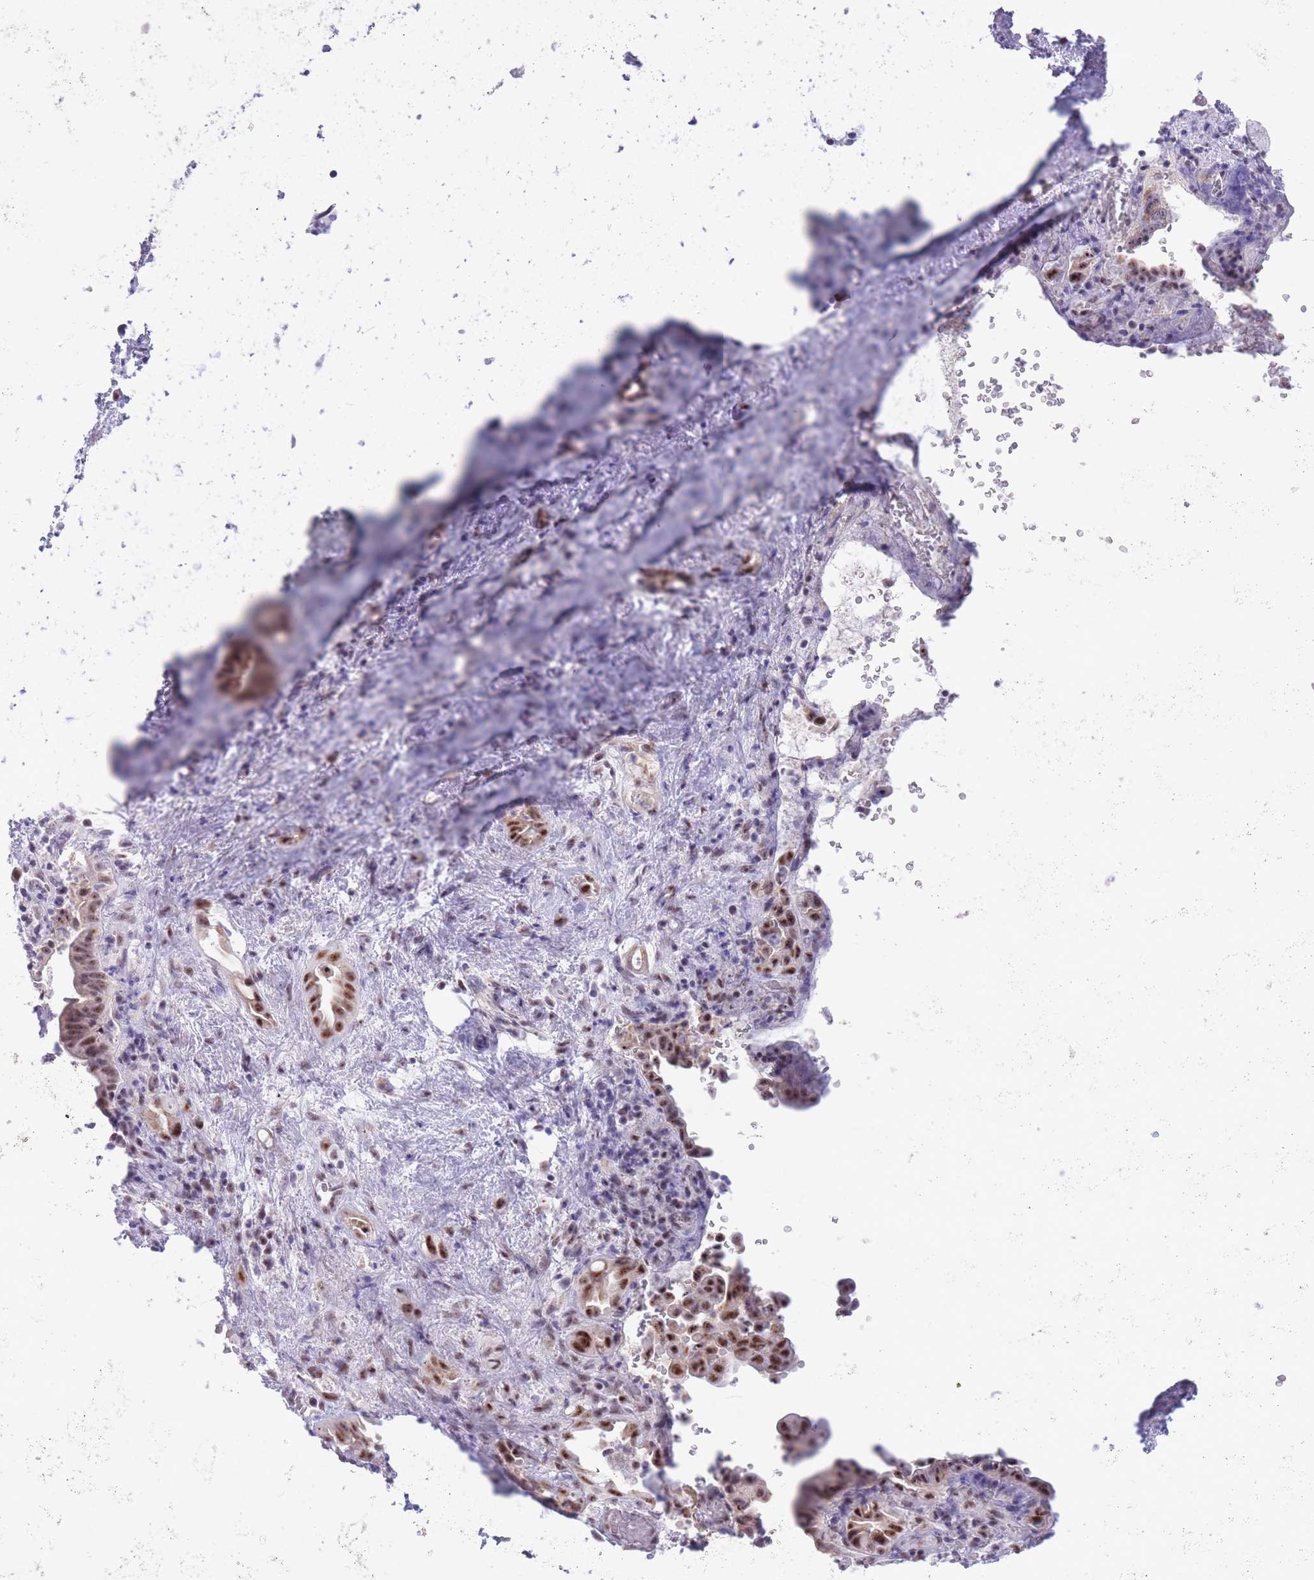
{"staining": {"intensity": "moderate", "quantity": ">75%", "location": "nuclear"}, "tissue": "liver cancer", "cell_type": "Tumor cells", "image_type": "cancer", "snomed": [{"axis": "morphology", "description": "Cholangiocarcinoma"}, {"axis": "topography", "description": "Liver"}], "caption": "Immunohistochemical staining of liver cholangiocarcinoma exhibits moderate nuclear protein staining in about >75% of tumor cells.", "gene": "CYP2B6", "patient": {"sex": "female", "age": 68}}